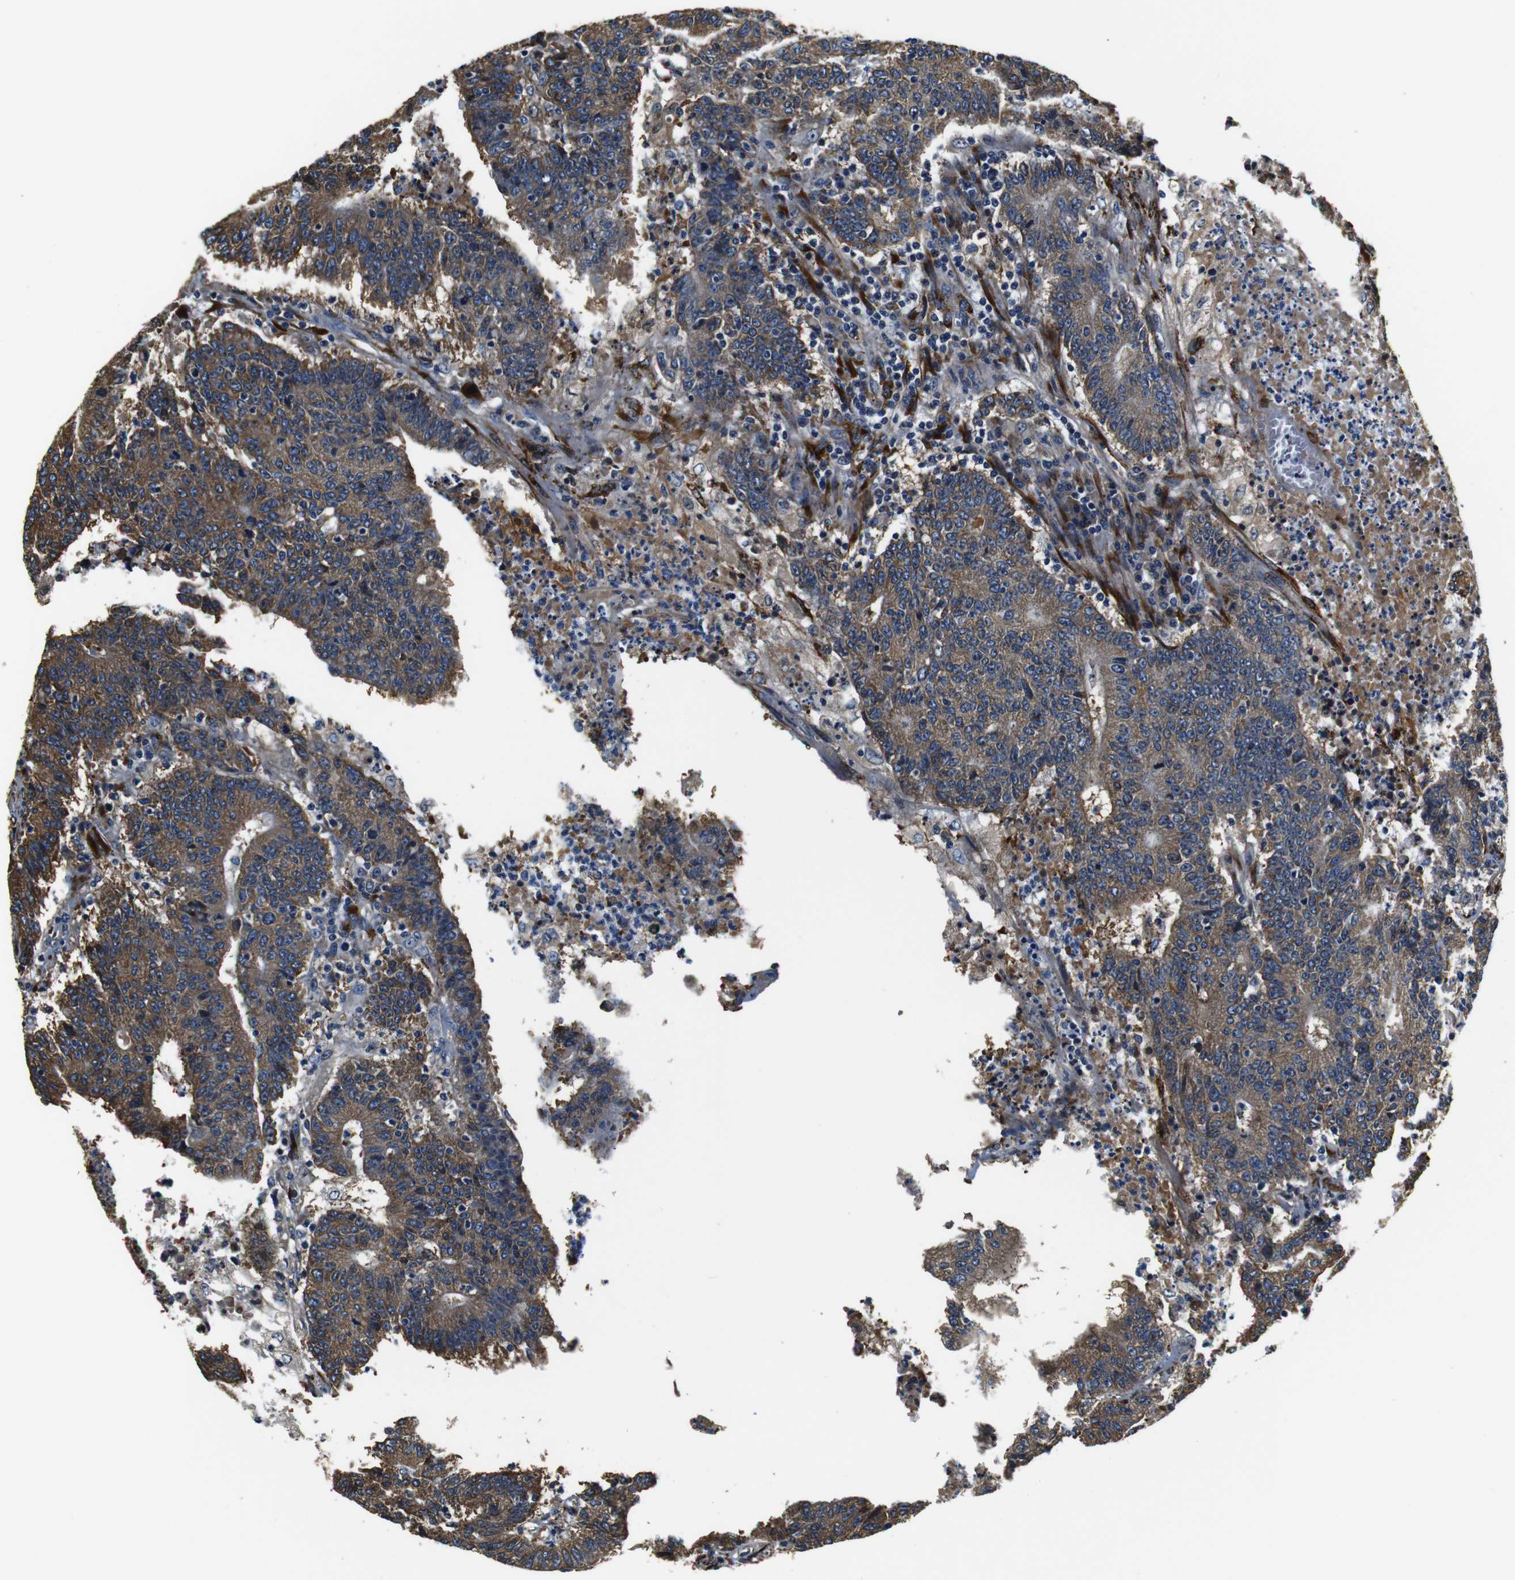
{"staining": {"intensity": "moderate", "quantity": ">75%", "location": "cytoplasmic/membranous"}, "tissue": "colorectal cancer", "cell_type": "Tumor cells", "image_type": "cancer", "snomed": [{"axis": "morphology", "description": "Normal tissue, NOS"}, {"axis": "morphology", "description": "Adenocarcinoma, NOS"}, {"axis": "topography", "description": "Colon"}], "caption": "IHC of human adenocarcinoma (colorectal) displays medium levels of moderate cytoplasmic/membranous staining in approximately >75% of tumor cells. The staining was performed using DAB (3,3'-diaminobenzidine) to visualize the protein expression in brown, while the nuclei were stained in blue with hematoxylin (Magnification: 20x).", "gene": "COL1A1", "patient": {"sex": "female", "age": 75}}